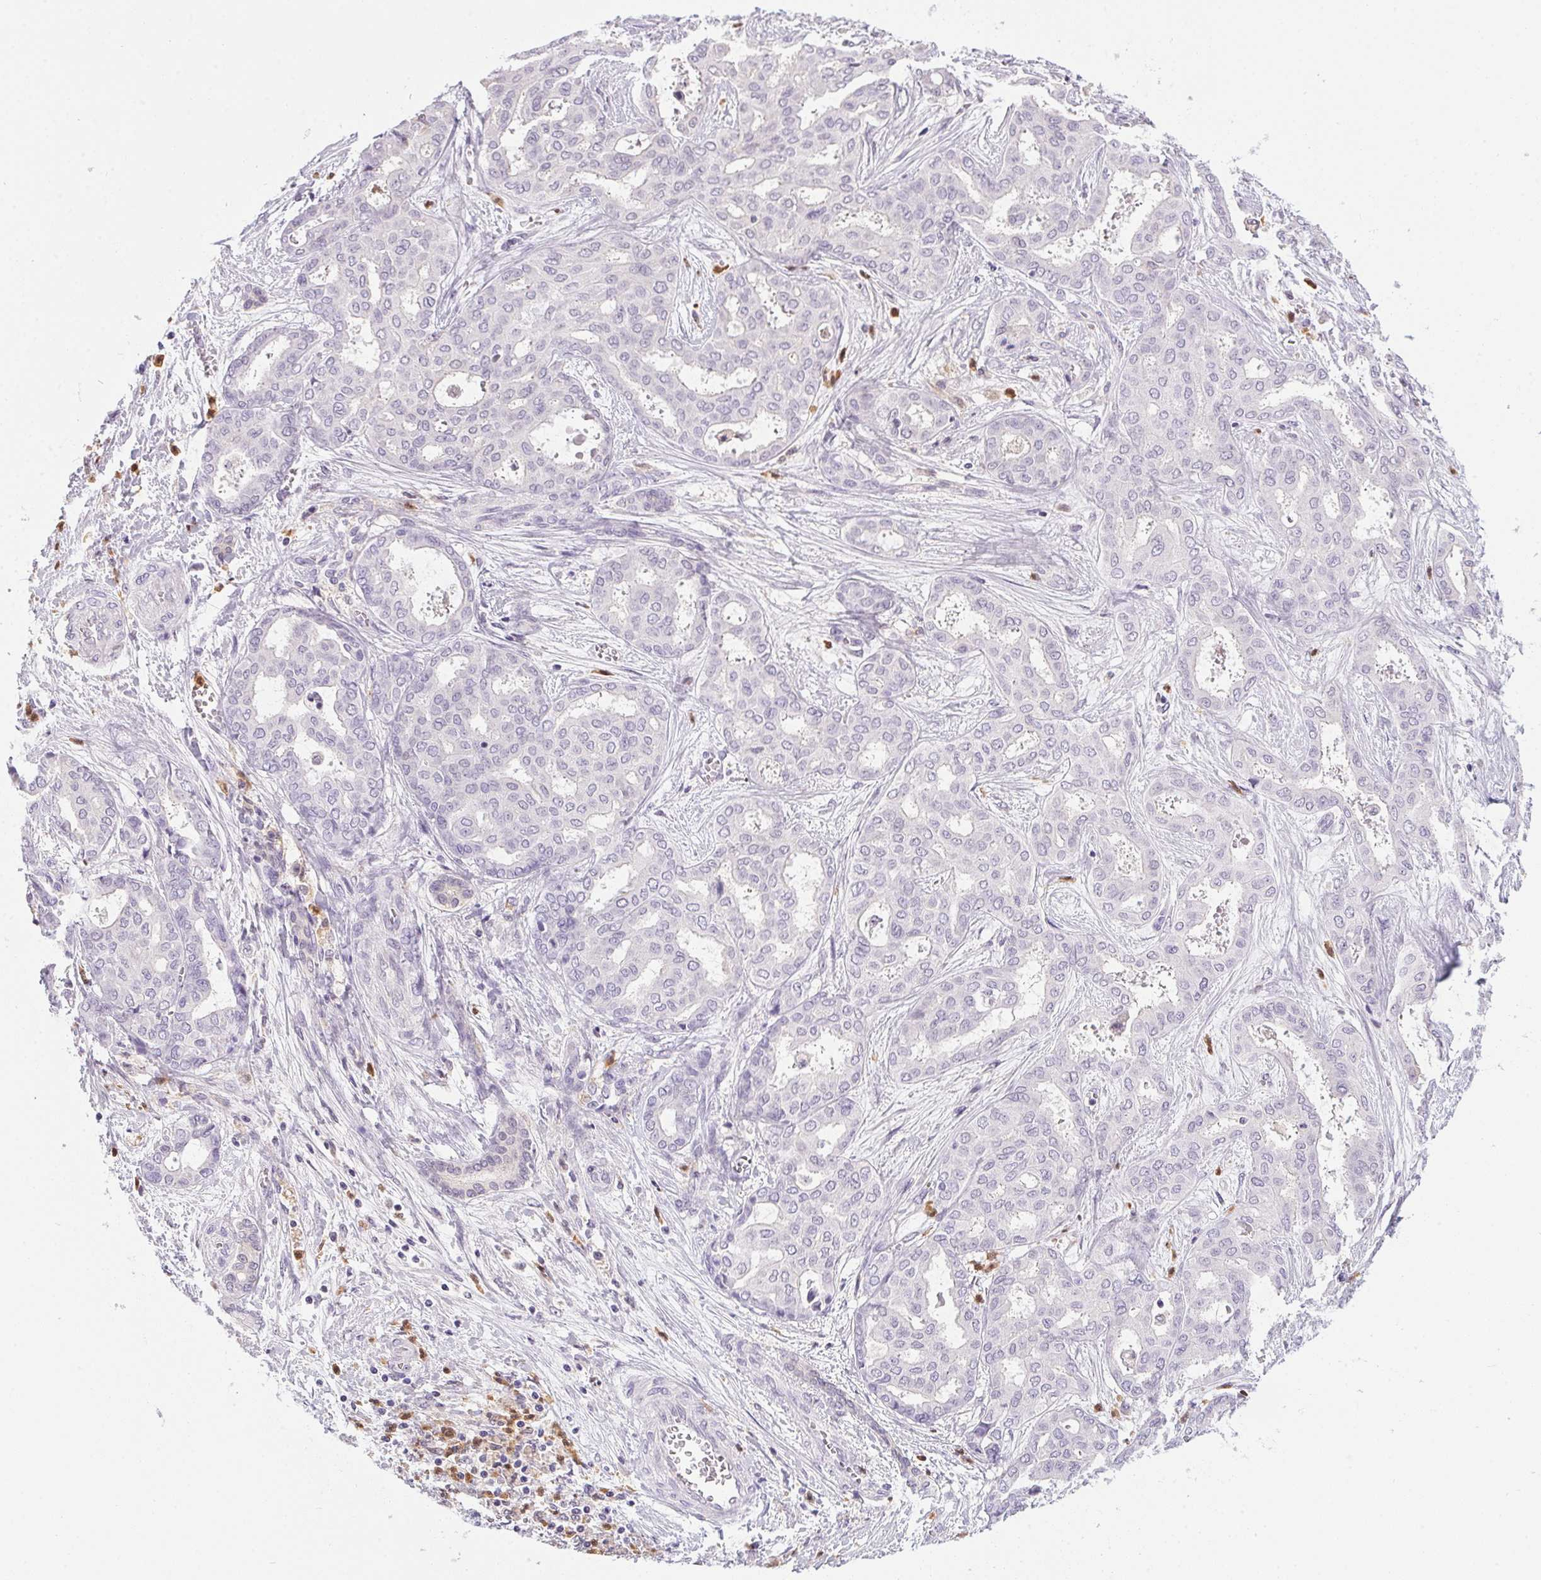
{"staining": {"intensity": "negative", "quantity": "none", "location": "none"}, "tissue": "liver cancer", "cell_type": "Tumor cells", "image_type": "cancer", "snomed": [{"axis": "morphology", "description": "Cholangiocarcinoma"}, {"axis": "topography", "description": "Liver"}], "caption": "This image is of liver cancer (cholangiocarcinoma) stained with immunohistochemistry to label a protein in brown with the nuclei are counter-stained blue. There is no staining in tumor cells.", "gene": "DNAJC5G", "patient": {"sex": "female", "age": 64}}